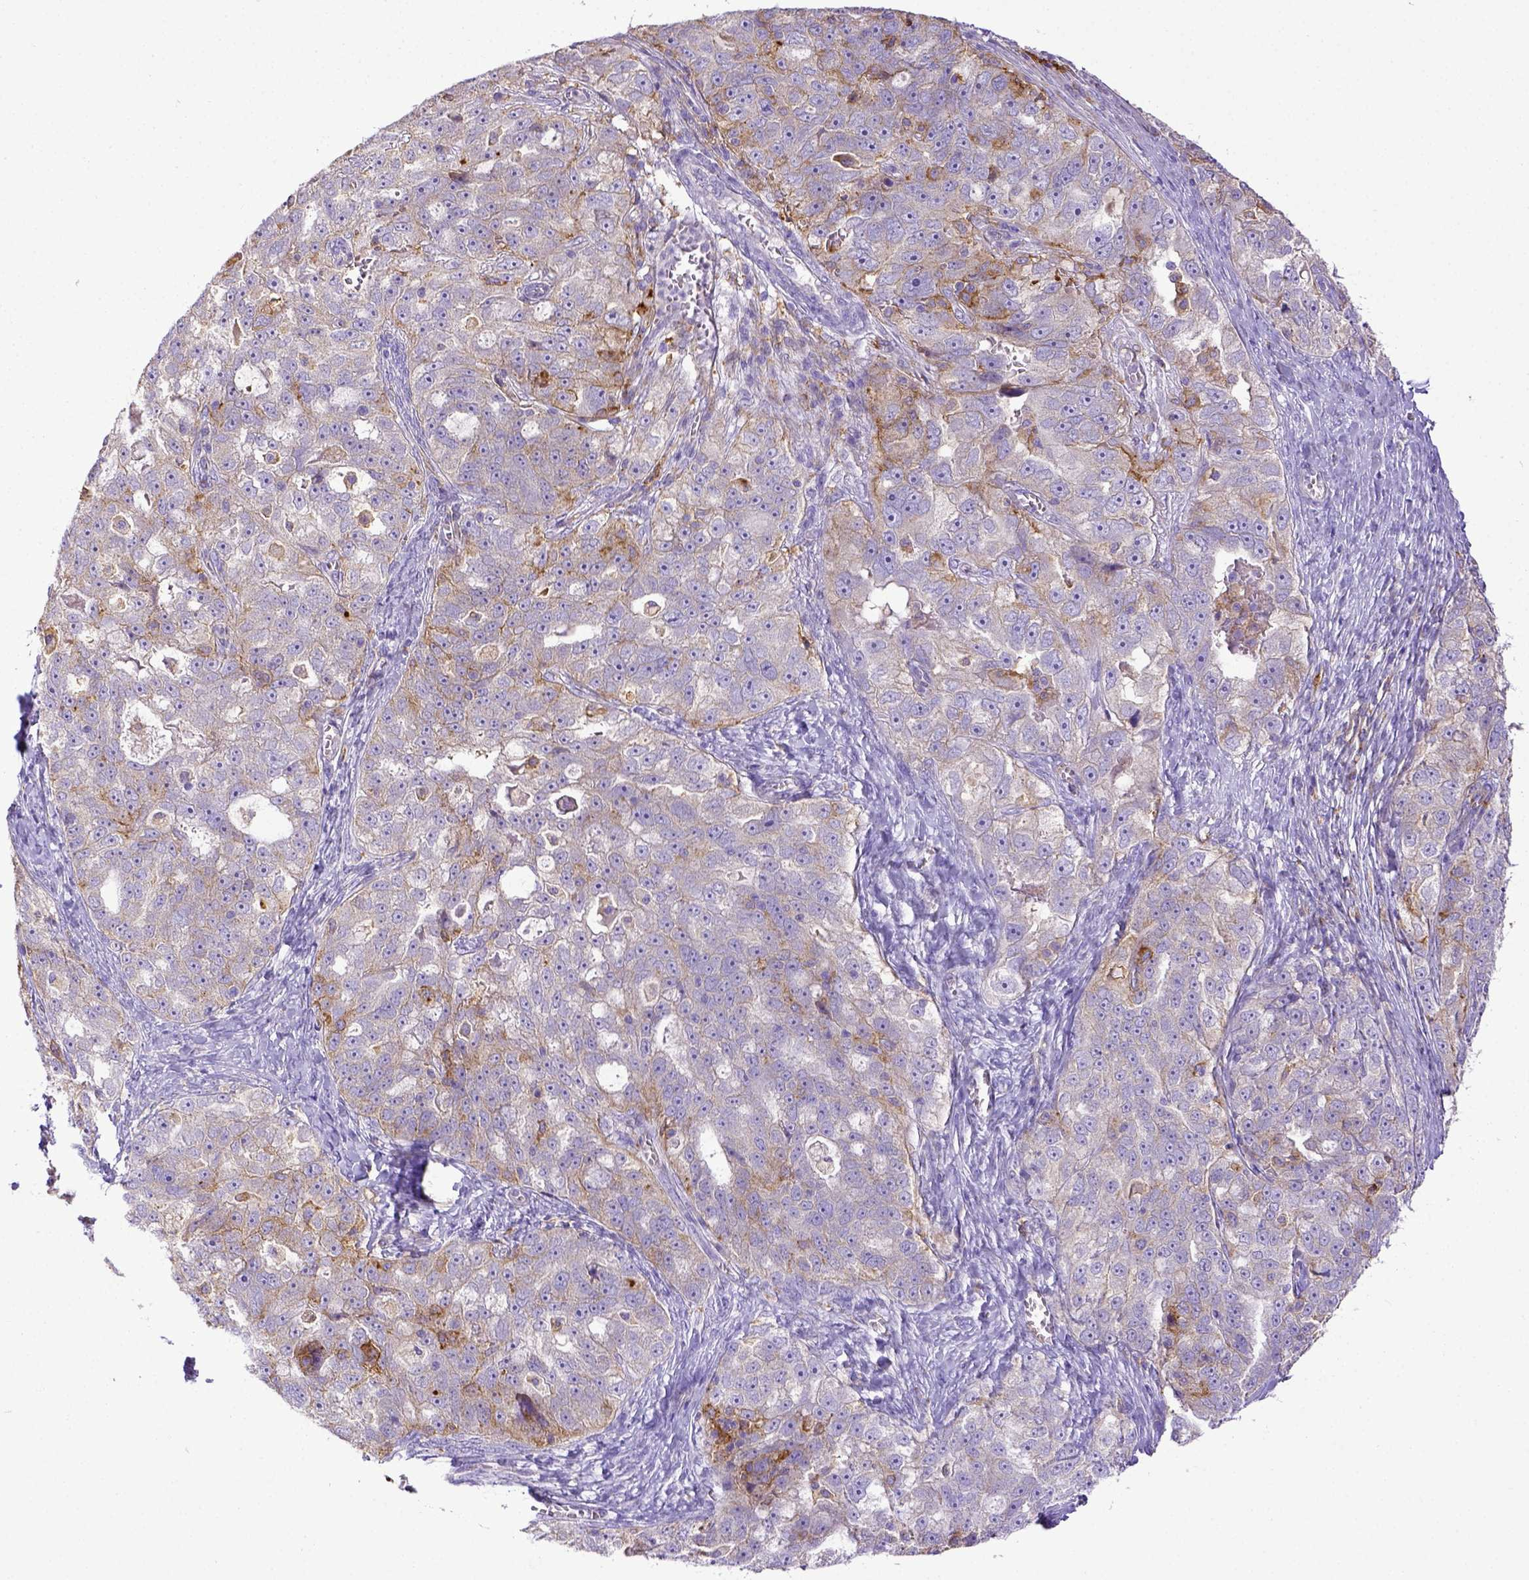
{"staining": {"intensity": "weak", "quantity": "<25%", "location": "cytoplasmic/membranous"}, "tissue": "ovarian cancer", "cell_type": "Tumor cells", "image_type": "cancer", "snomed": [{"axis": "morphology", "description": "Cystadenocarcinoma, serous, NOS"}, {"axis": "topography", "description": "Ovary"}], "caption": "Ovarian cancer was stained to show a protein in brown. There is no significant positivity in tumor cells.", "gene": "CD40", "patient": {"sex": "female", "age": 51}}